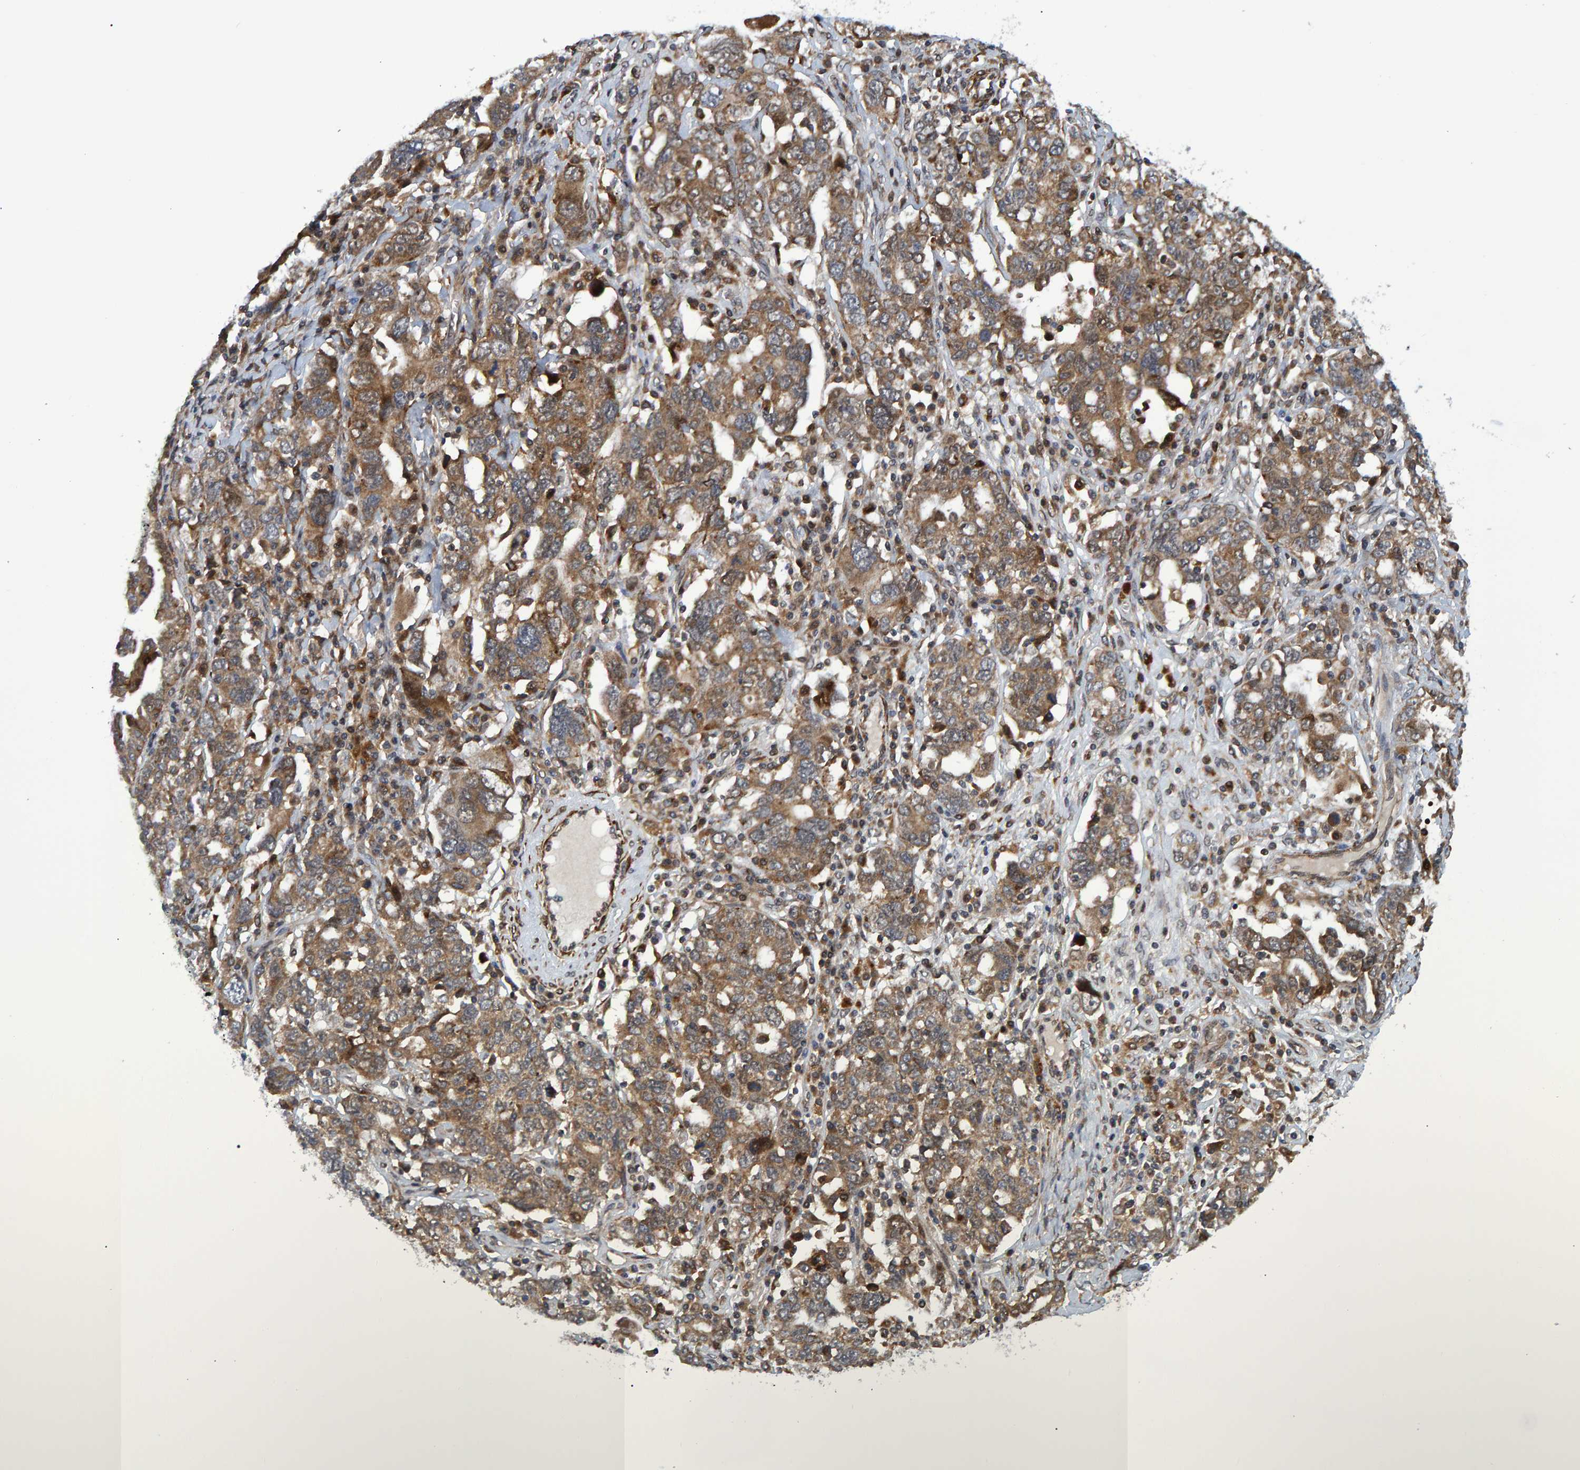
{"staining": {"intensity": "moderate", "quantity": ">75%", "location": "cytoplasmic/membranous"}, "tissue": "ovarian cancer", "cell_type": "Tumor cells", "image_type": "cancer", "snomed": [{"axis": "morphology", "description": "Carcinoma, endometroid"}, {"axis": "topography", "description": "Ovary"}], "caption": "Tumor cells demonstrate medium levels of moderate cytoplasmic/membranous expression in about >75% of cells in human ovarian endometroid carcinoma. The protein is shown in brown color, while the nuclei are stained blue.", "gene": "ATP6V1H", "patient": {"sex": "female", "age": 62}}